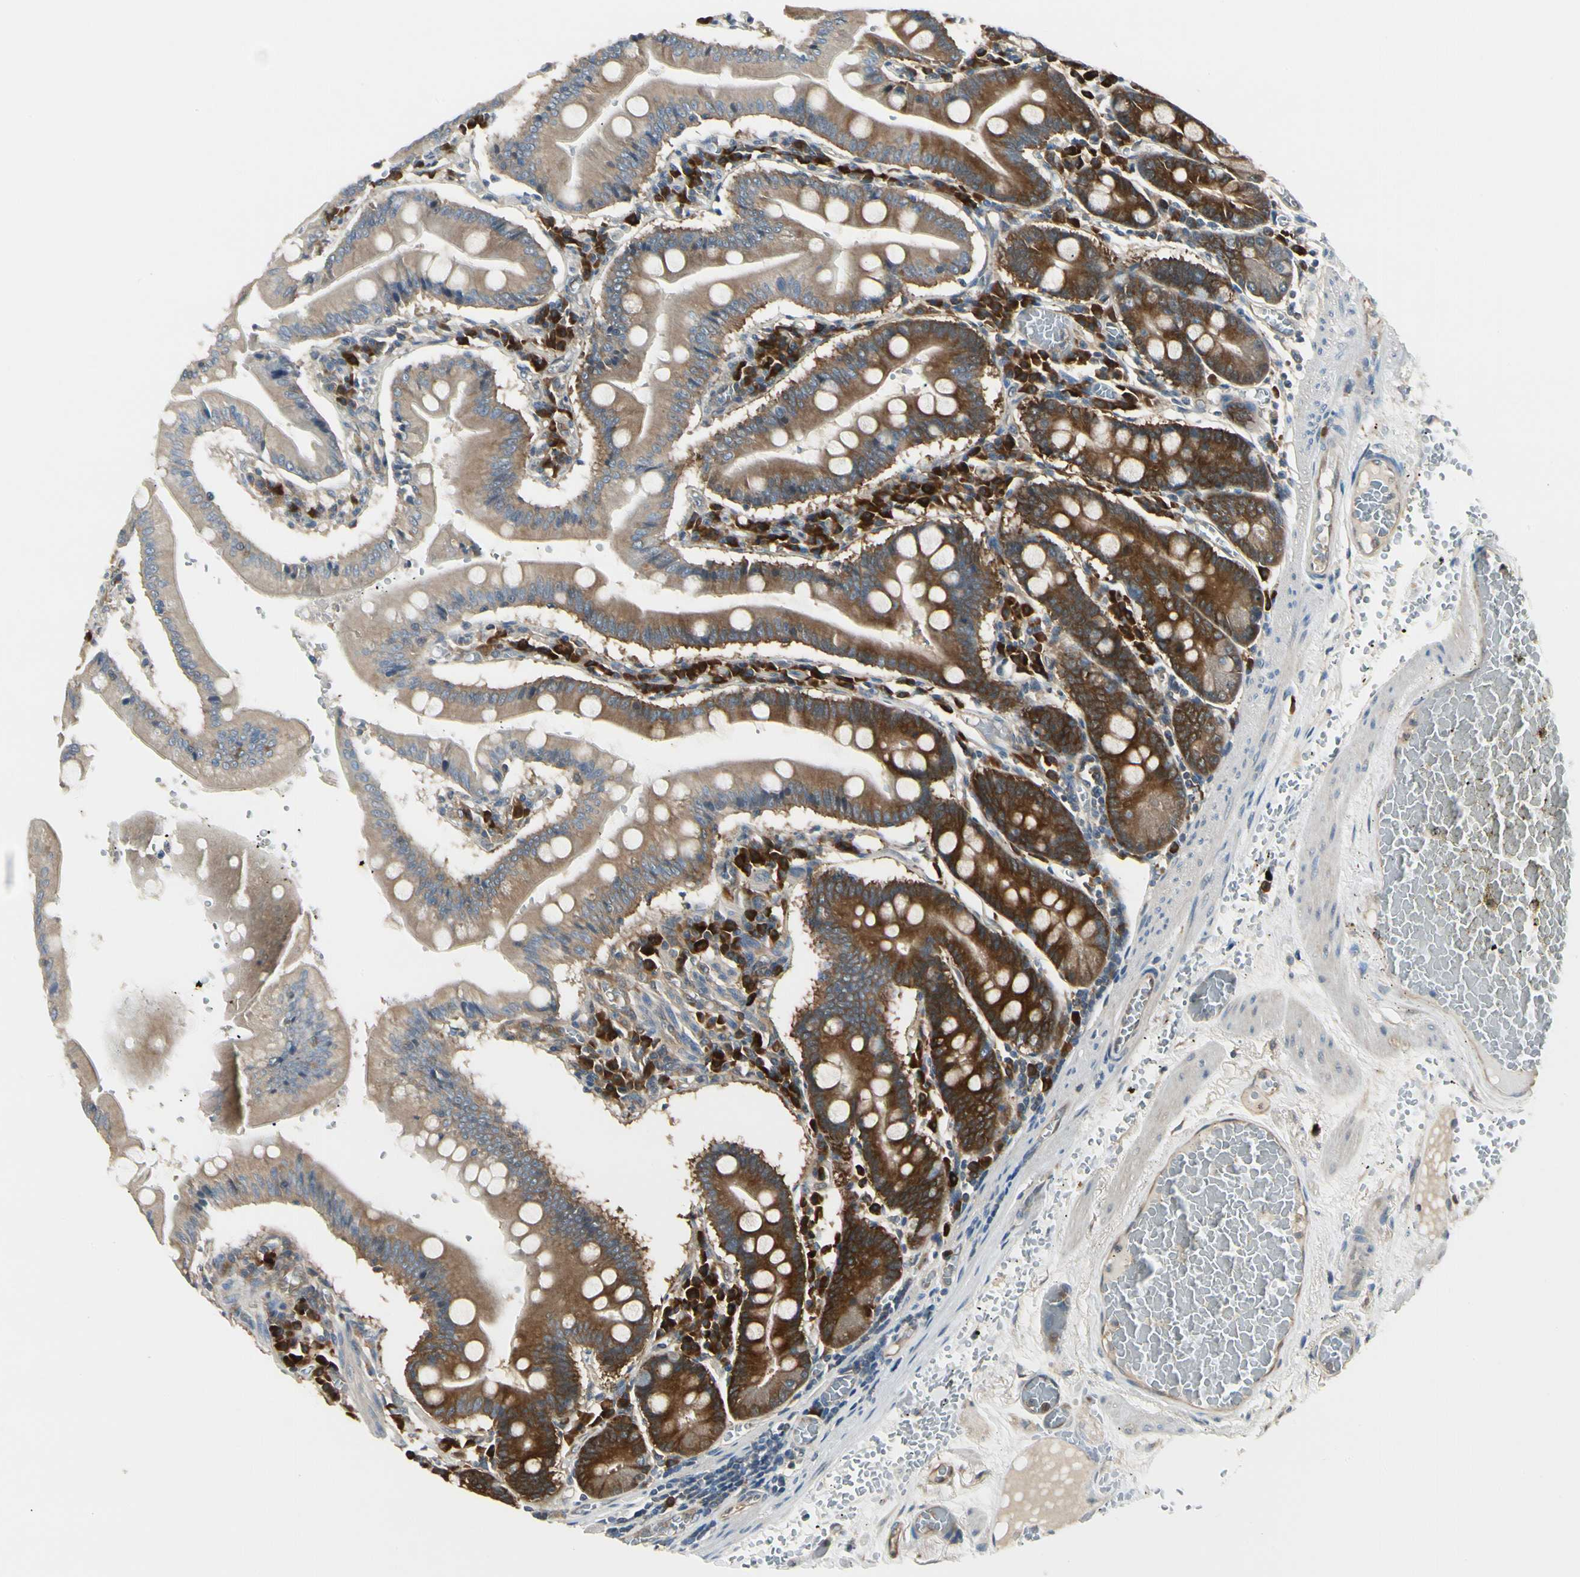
{"staining": {"intensity": "strong", "quantity": ">75%", "location": "cytoplasmic/membranous"}, "tissue": "small intestine", "cell_type": "Glandular cells", "image_type": "normal", "snomed": [{"axis": "morphology", "description": "Normal tissue, NOS"}, {"axis": "topography", "description": "Small intestine"}], "caption": "DAB (3,3'-diaminobenzidine) immunohistochemical staining of unremarkable small intestine shows strong cytoplasmic/membranous protein positivity in approximately >75% of glandular cells.", "gene": "NME1", "patient": {"sex": "male", "age": 71}}